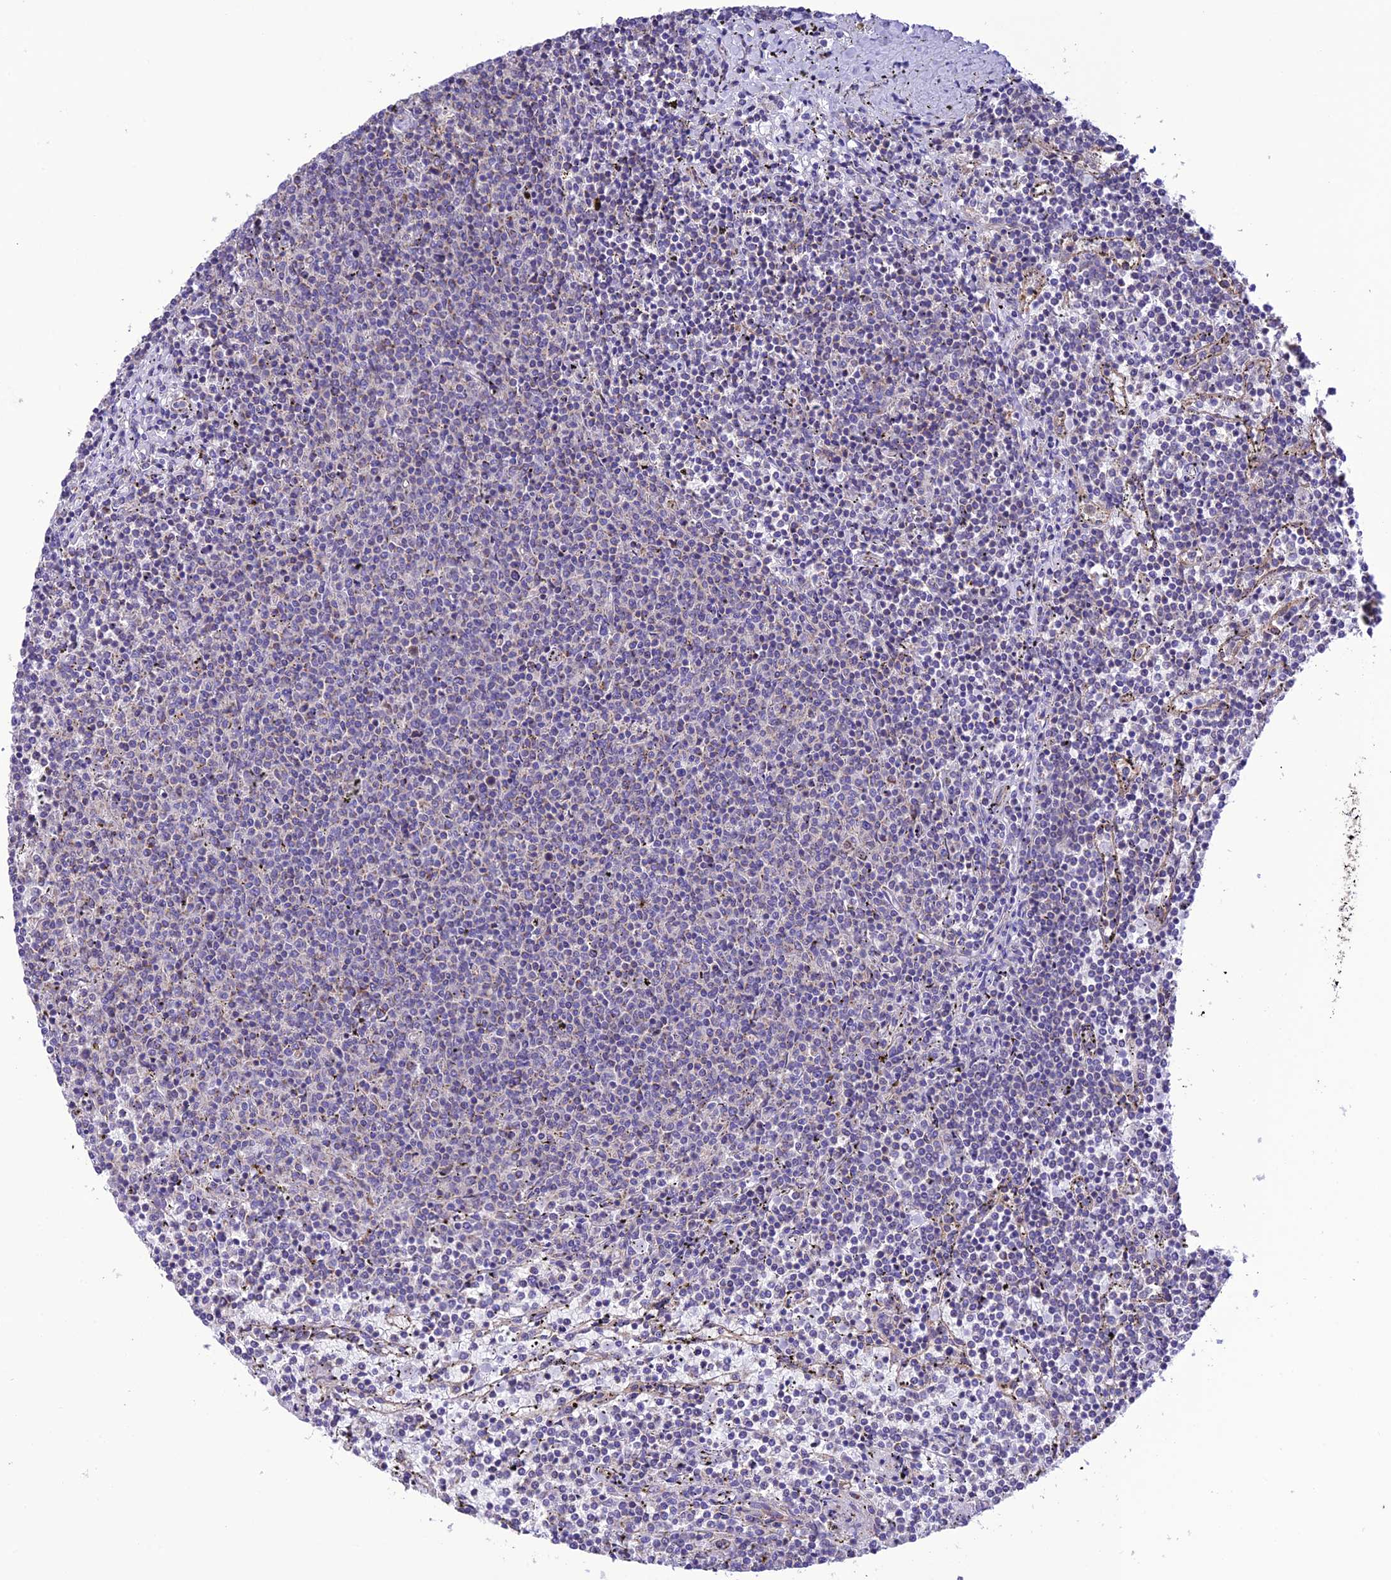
{"staining": {"intensity": "negative", "quantity": "none", "location": "none"}, "tissue": "lymphoma", "cell_type": "Tumor cells", "image_type": "cancer", "snomed": [{"axis": "morphology", "description": "Malignant lymphoma, non-Hodgkin's type, Low grade"}, {"axis": "topography", "description": "Spleen"}], "caption": "The micrograph displays no significant positivity in tumor cells of malignant lymphoma, non-Hodgkin's type (low-grade).", "gene": "MAP3K12", "patient": {"sex": "female", "age": 50}}